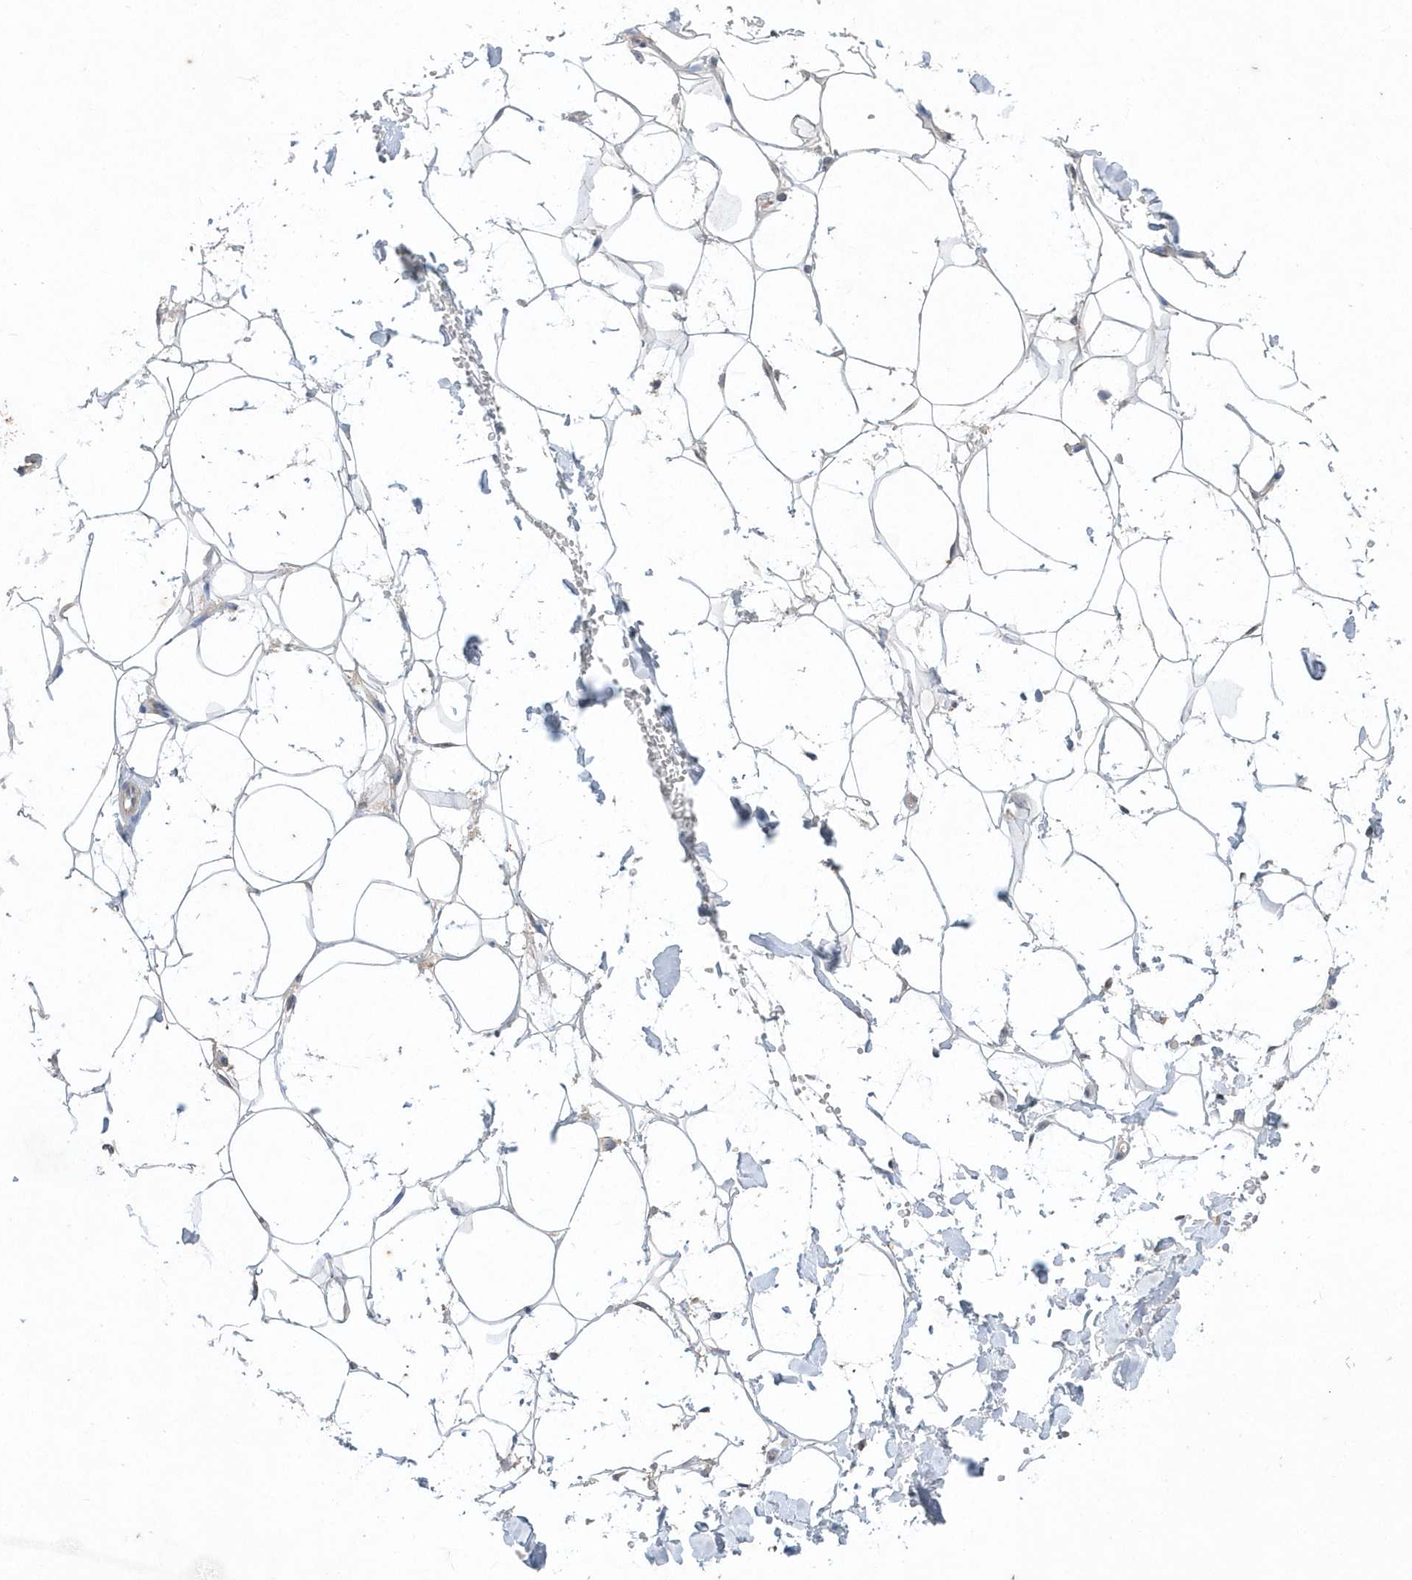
{"staining": {"intensity": "weak", "quantity": ">75%", "location": "cytoplasmic/membranous"}, "tissue": "adipose tissue", "cell_type": "Adipocytes", "image_type": "normal", "snomed": [{"axis": "morphology", "description": "Normal tissue, NOS"}, {"axis": "topography", "description": "Breast"}], "caption": "Immunohistochemistry (IHC) micrograph of normal adipose tissue: adipose tissue stained using immunohistochemistry (IHC) demonstrates low levels of weak protein expression localized specifically in the cytoplasmic/membranous of adipocytes, appearing as a cytoplasmic/membranous brown color.", "gene": "AKR7A2", "patient": {"sex": "female", "age": 26}}